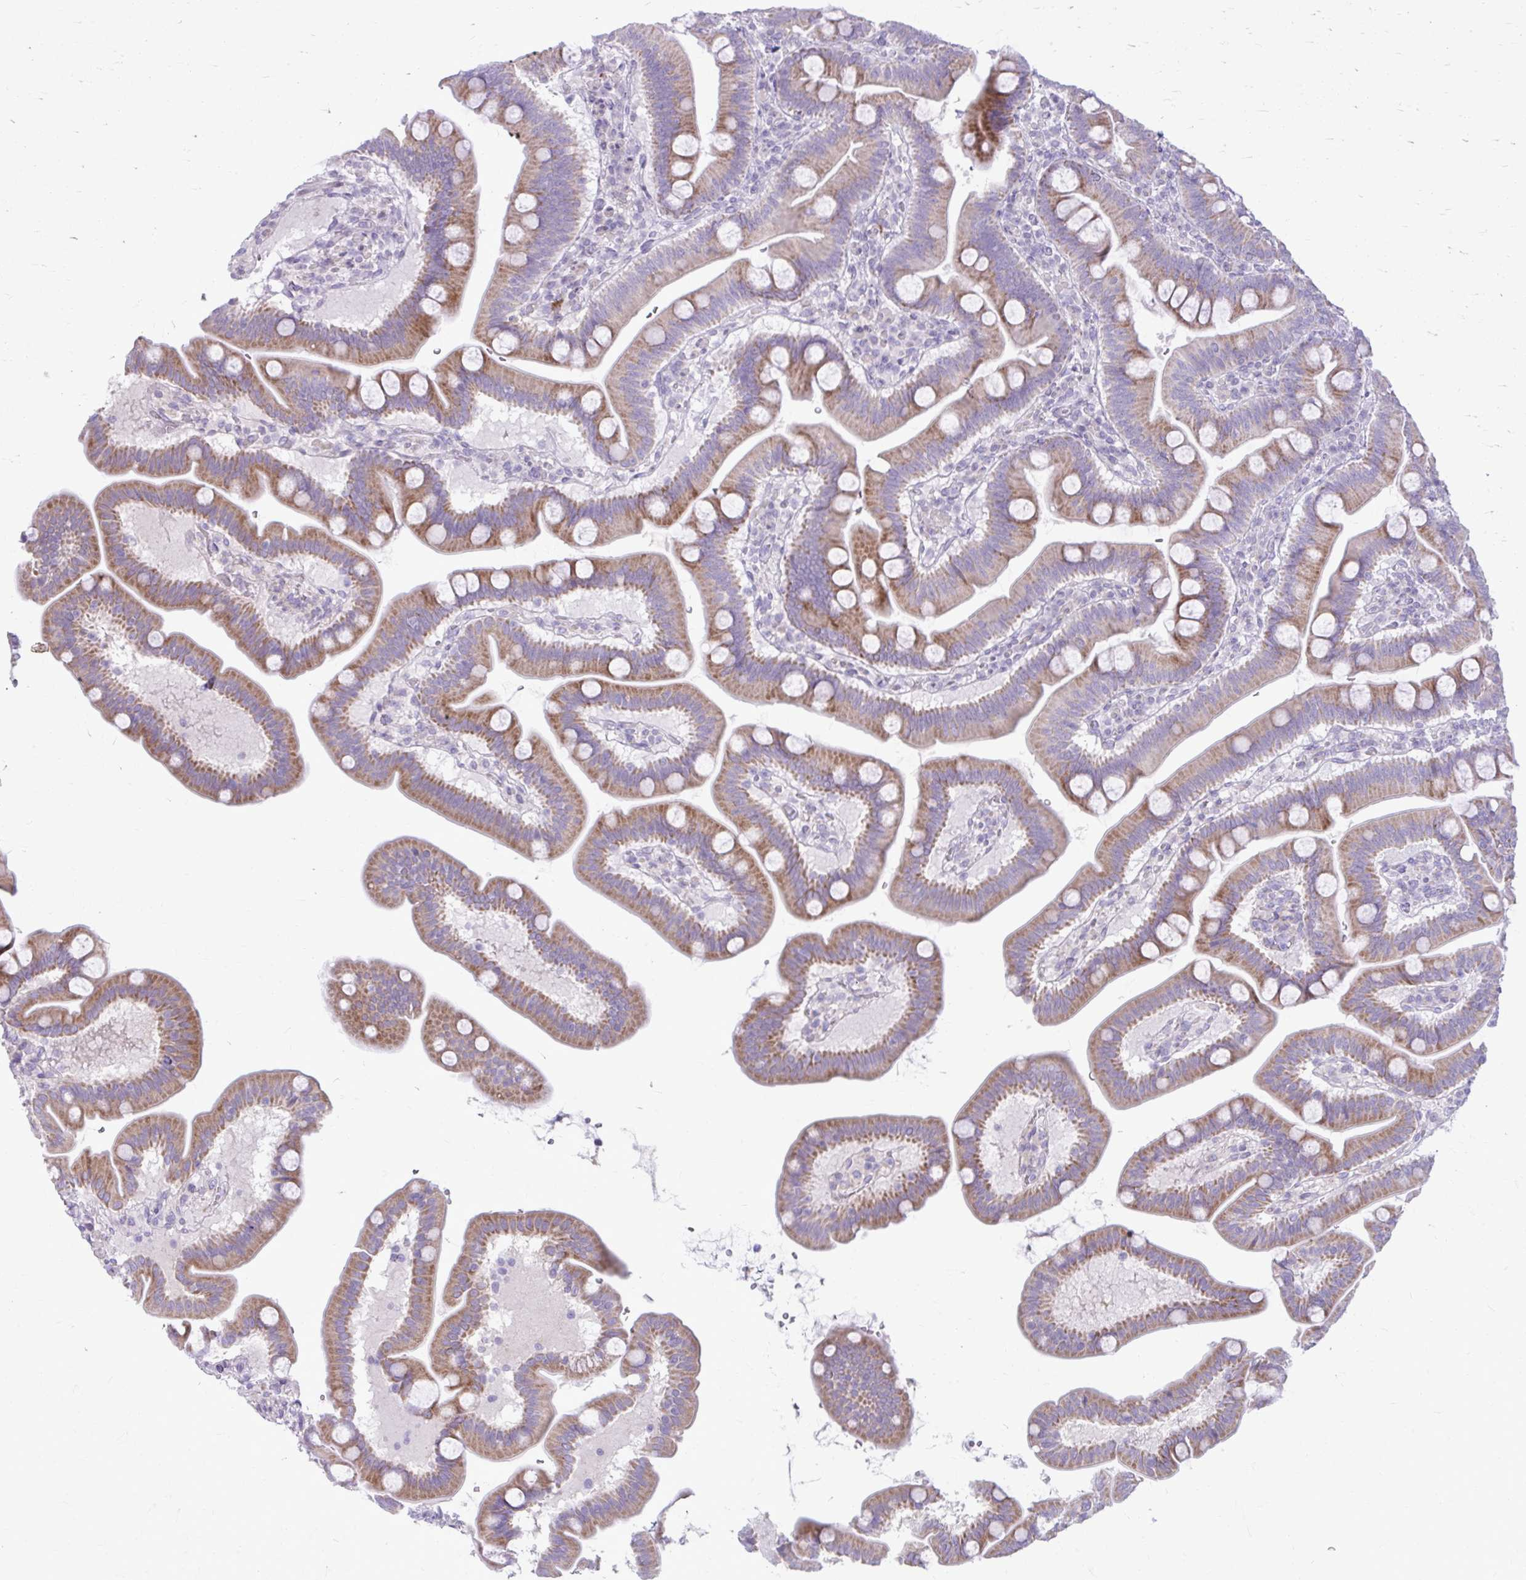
{"staining": {"intensity": "moderate", "quantity": "25%-75%", "location": "cytoplasmic/membranous"}, "tissue": "duodenum", "cell_type": "Glandular cells", "image_type": "normal", "snomed": [{"axis": "morphology", "description": "Normal tissue, NOS"}, {"axis": "topography", "description": "Duodenum"}], "caption": "Protein staining shows moderate cytoplasmic/membranous expression in approximately 25%-75% of glandular cells in unremarkable duodenum.", "gene": "MSMO1", "patient": {"sex": "male", "age": 59}}